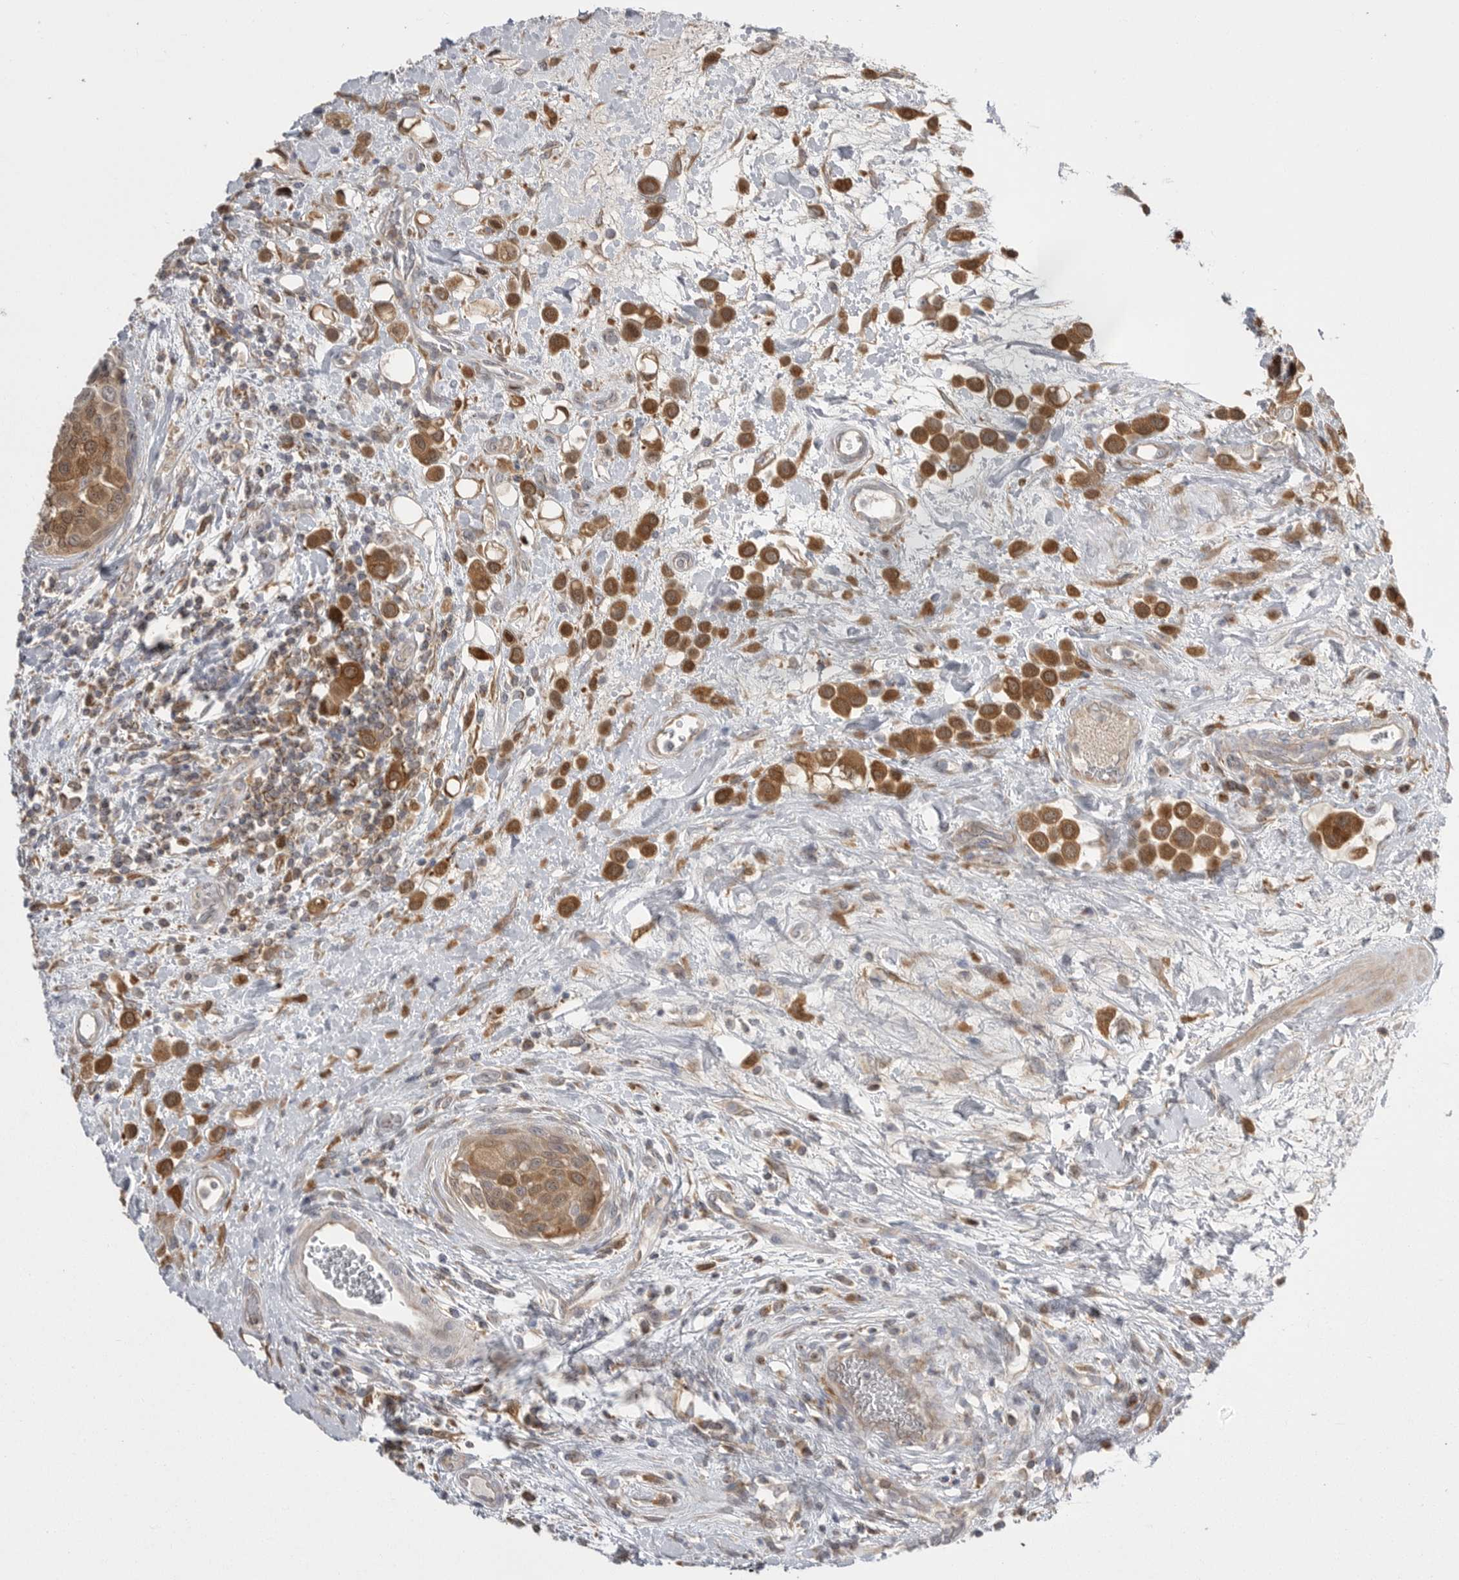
{"staining": {"intensity": "moderate", "quantity": ">75%", "location": "cytoplasmic/membranous"}, "tissue": "urothelial cancer", "cell_type": "Tumor cells", "image_type": "cancer", "snomed": [{"axis": "morphology", "description": "Urothelial carcinoma, High grade"}, {"axis": "topography", "description": "Urinary bladder"}], "caption": "An immunohistochemistry histopathology image of tumor tissue is shown. Protein staining in brown shows moderate cytoplasmic/membranous positivity in high-grade urothelial carcinoma within tumor cells.", "gene": "KYAT3", "patient": {"sex": "male", "age": 50}}